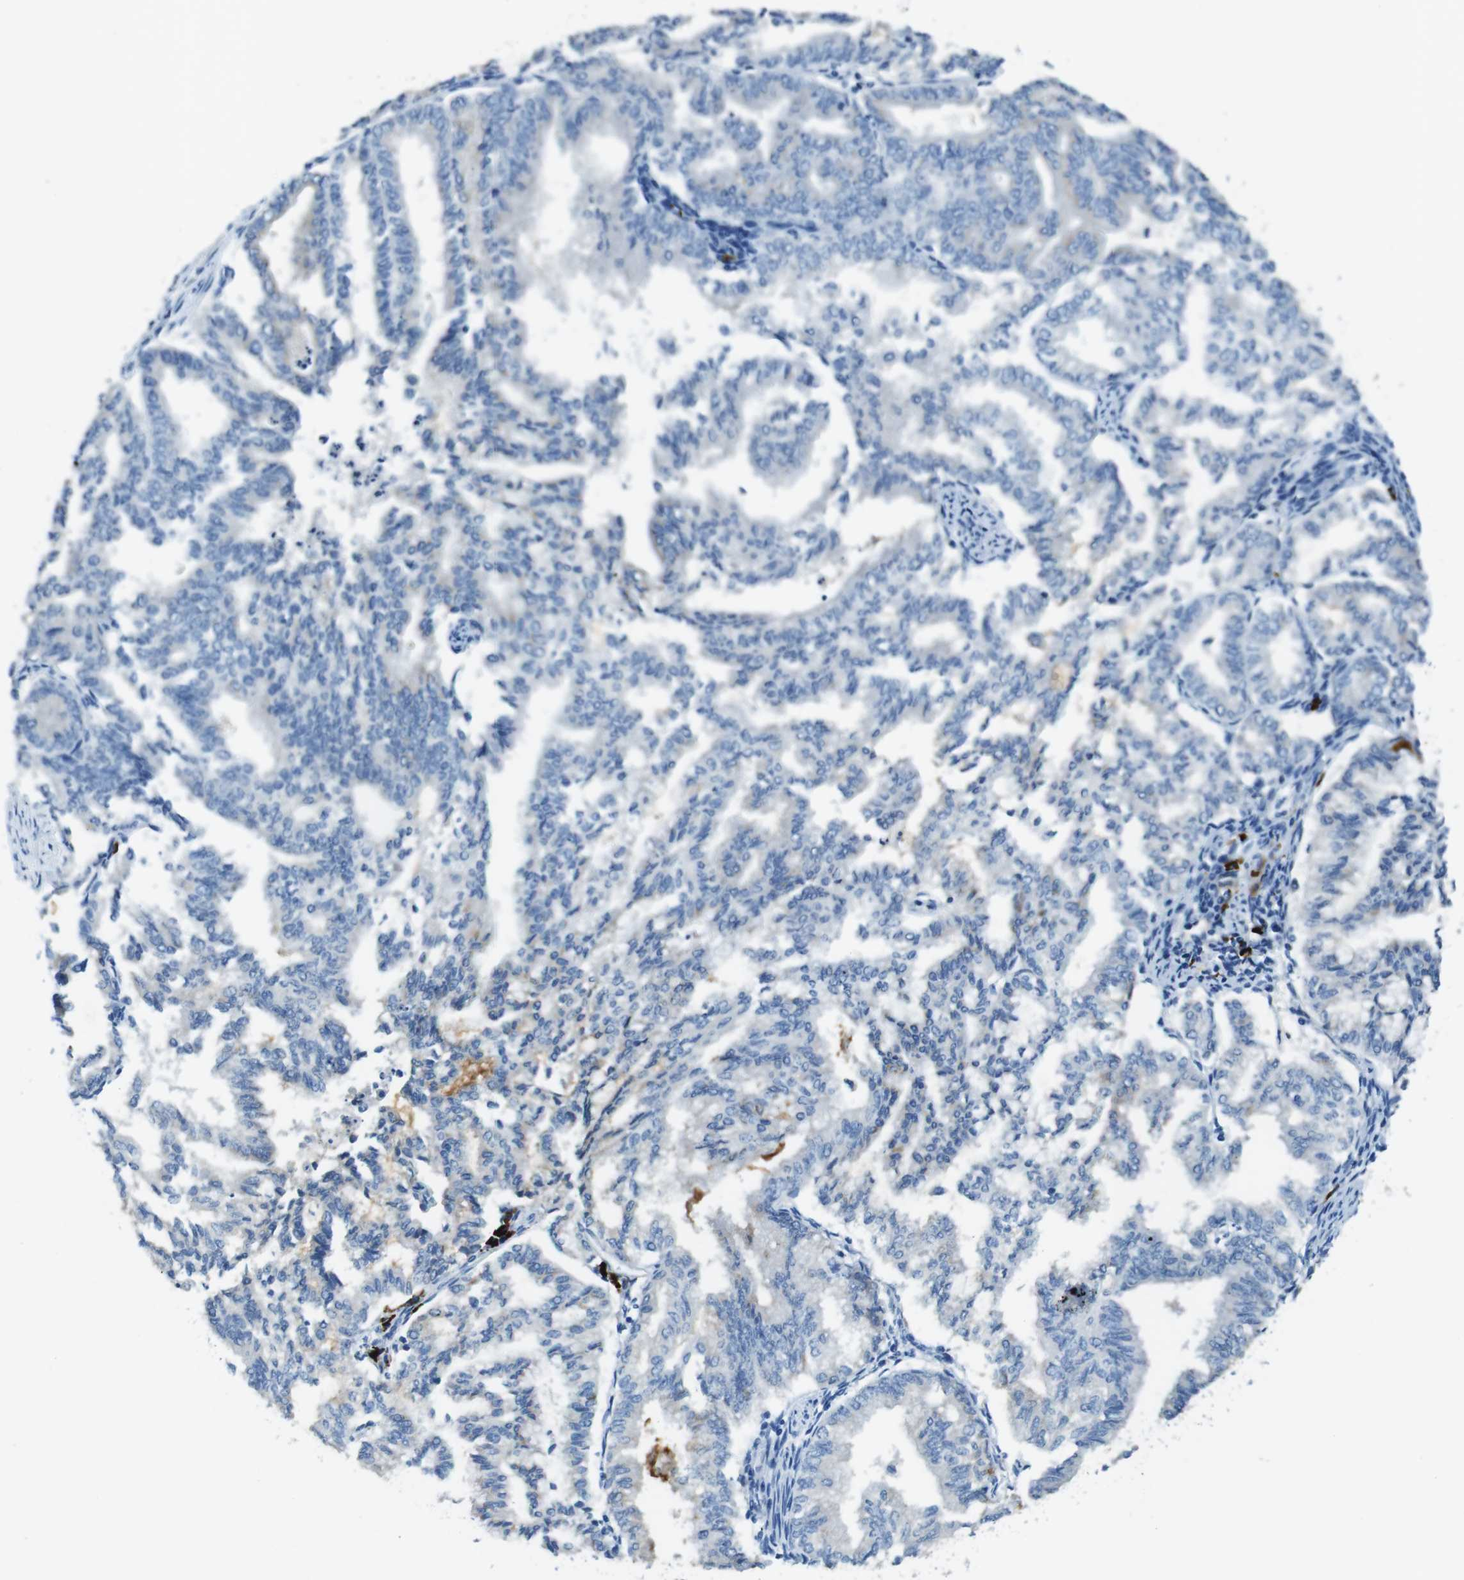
{"staining": {"intensity": "weak", "quantity": "<25%", "location": "cytoplasmic/membranous"}, "tissue": "endometrial cancer", "cell_type": "Tumor cells", "image_type": "cancer", "snomed": [{"axis": "morphology", "description": "Adenocarcinoma, NOS"}, {"axis": "topography", "description": "Endometrium"}], "caption": "An image of endometrial adenocarcinoma stained for a protein exhibits no brown staining in tumor cells.", "gene": "SLC35A3", "patient": {"sex": "female", "age": 79}}